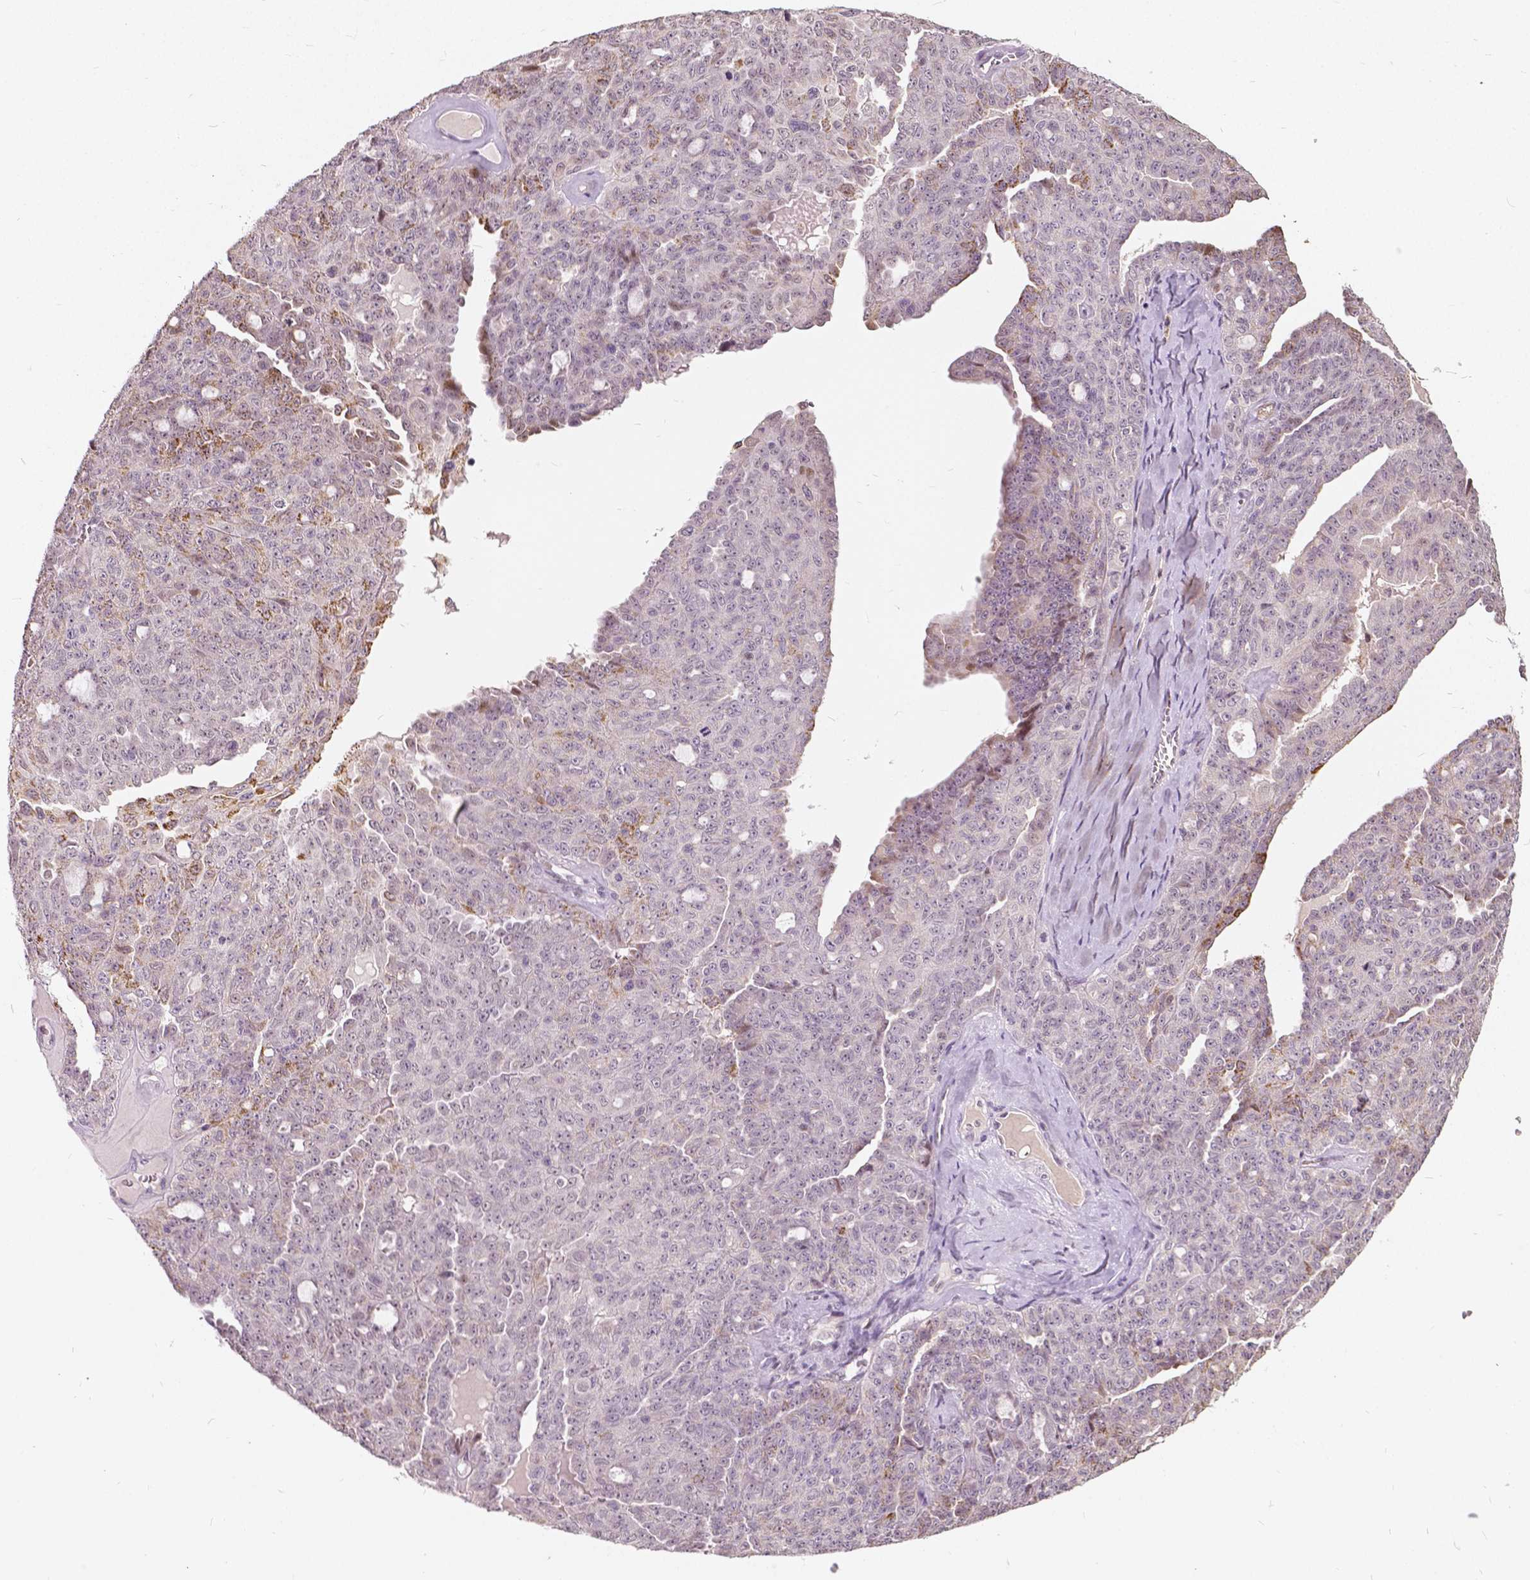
{"staining": {"intensity": "moderate", "quantity": "<25%", "location": "cytoplasmic/membranous"}, "tissue": "ovarian cancer", "cell_type": "Tumor cells", "image_type": "cancer", "snomed": [{"axis": "morphology", "description": "Cystadenocarcinoma, serous, NOS"}, {"axis": "topography", "description": "Ovary"}], "caption": "DAB (3,3'-diaminobenzidine) immunohistochemical staining of serous cystadenocarcinoma (ovarian) exhibits moderate cytoplasmic/membranous protein staining in approximately <25% of tumor cells.", "gene": "DLX6", "patient": {"sex": "female", "age": 71}}